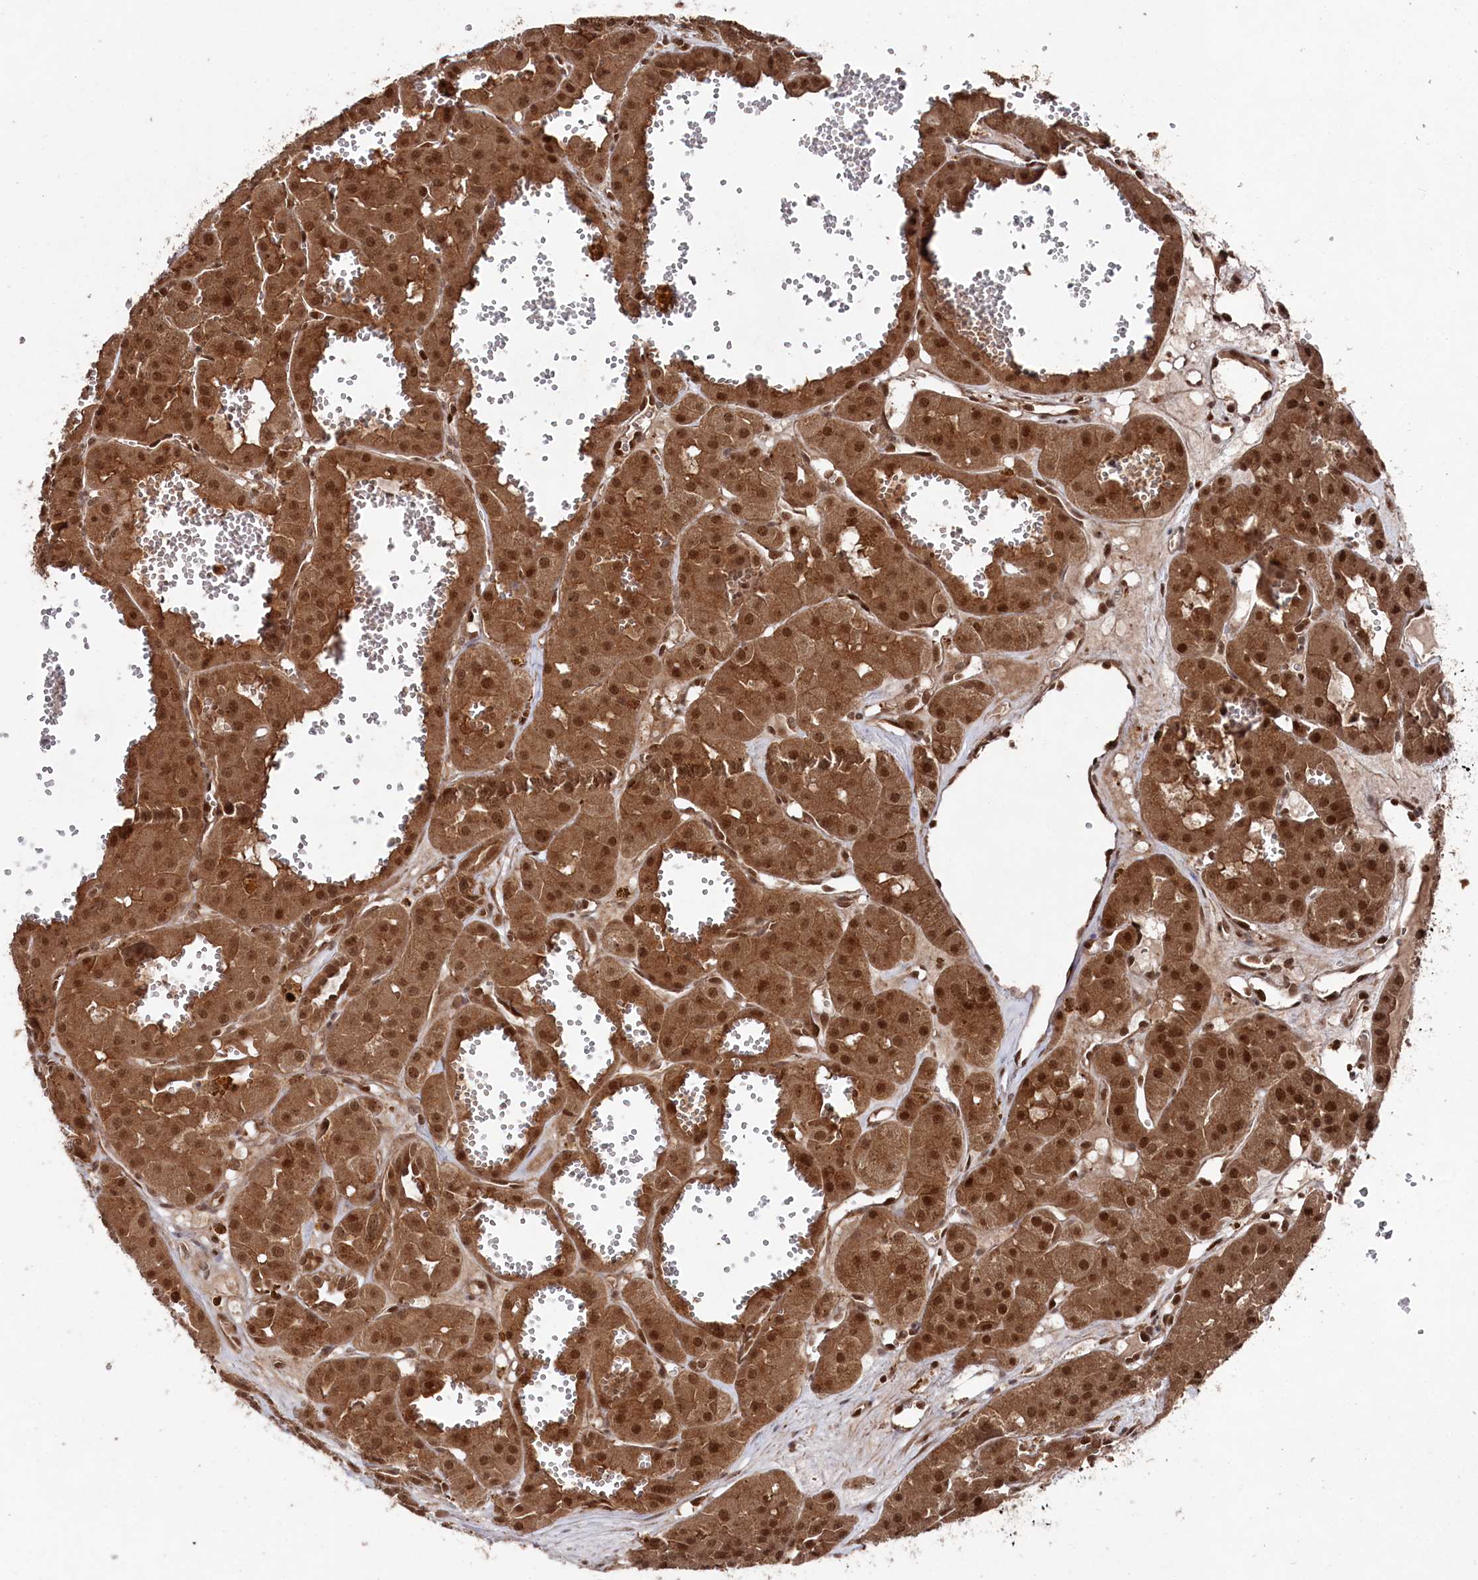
{"staining": {"intensity": "strong", "quantity": ">75%", "location": "cytoplasmic/membranous,nuclear"}, "tissue": "renal cancer", "cell_type": "Tumor cells", "image_type": "cancer", "snomed": [{"axis": "morphology", "description": "Carcinoma, NOS"}, {"axis": "topography", "description": "Kidney"}], "caption": "A photomicrograph of carcinoma (renal) stained for a protein exhibits strong cytoplasmic/membranous and nuclear brown staining in tumor cells.", "gene": "BORCS7", "patient": {"sex": "female", "age": 75}}